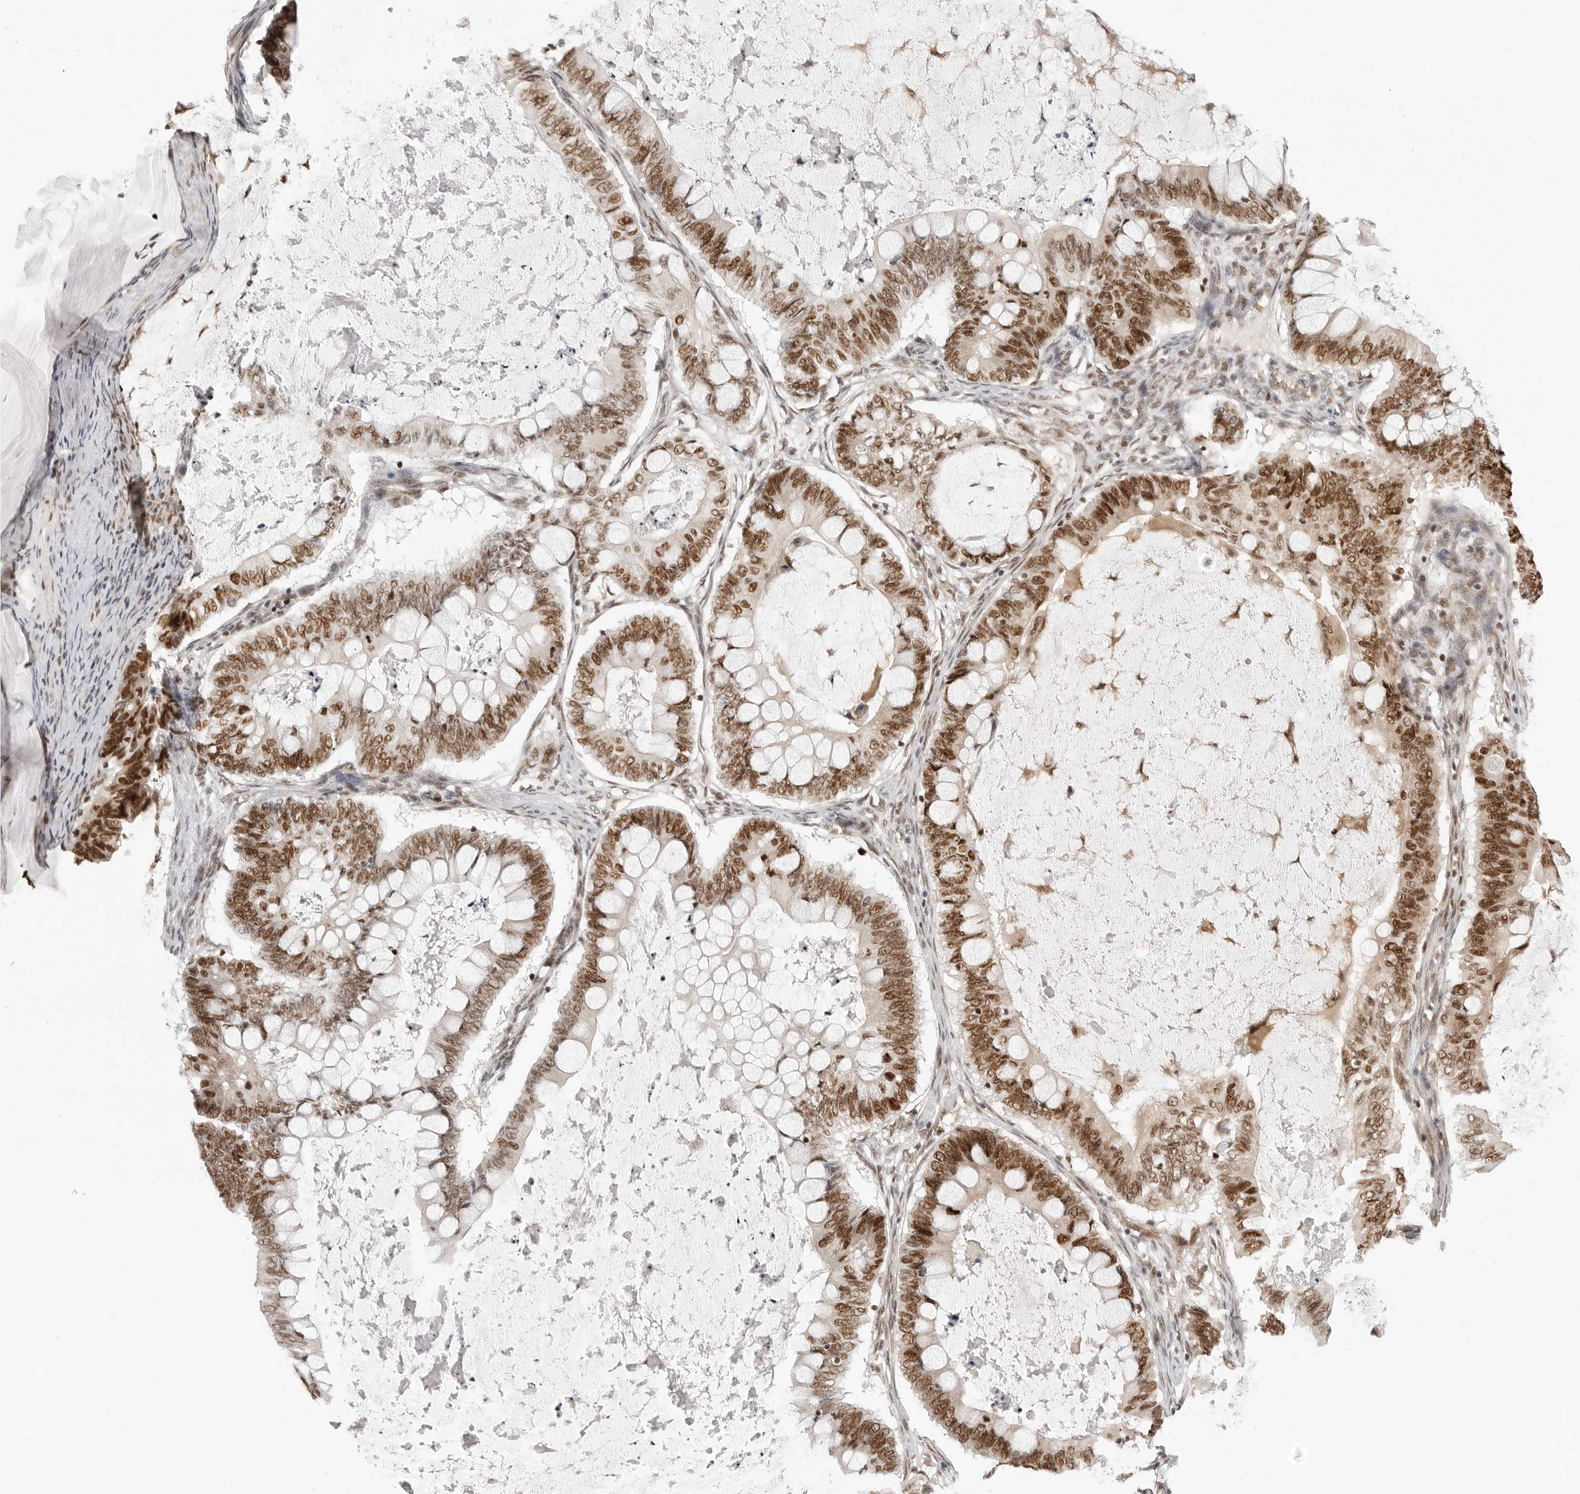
{"staining": {"intensity": "moderate", "quantity": ">75%", "location": "nuclear"}, "tissue": "ovarian cancer", "cell_type": "Tumor cells", "image_type": "cancer", "snomed": [{"axis": "morphology", "description": "Cystadenocarcinoma, mucinous, NOS"}, {"axis": "topography", "description": "Ovary"}], "caption": "The immunohistochemical stain highlights moderate nuclear positivity in tumor cells of ovarian cancer tissue.", "gene": "PRDM10", "patient": {"sex": "female", "age": 61}}